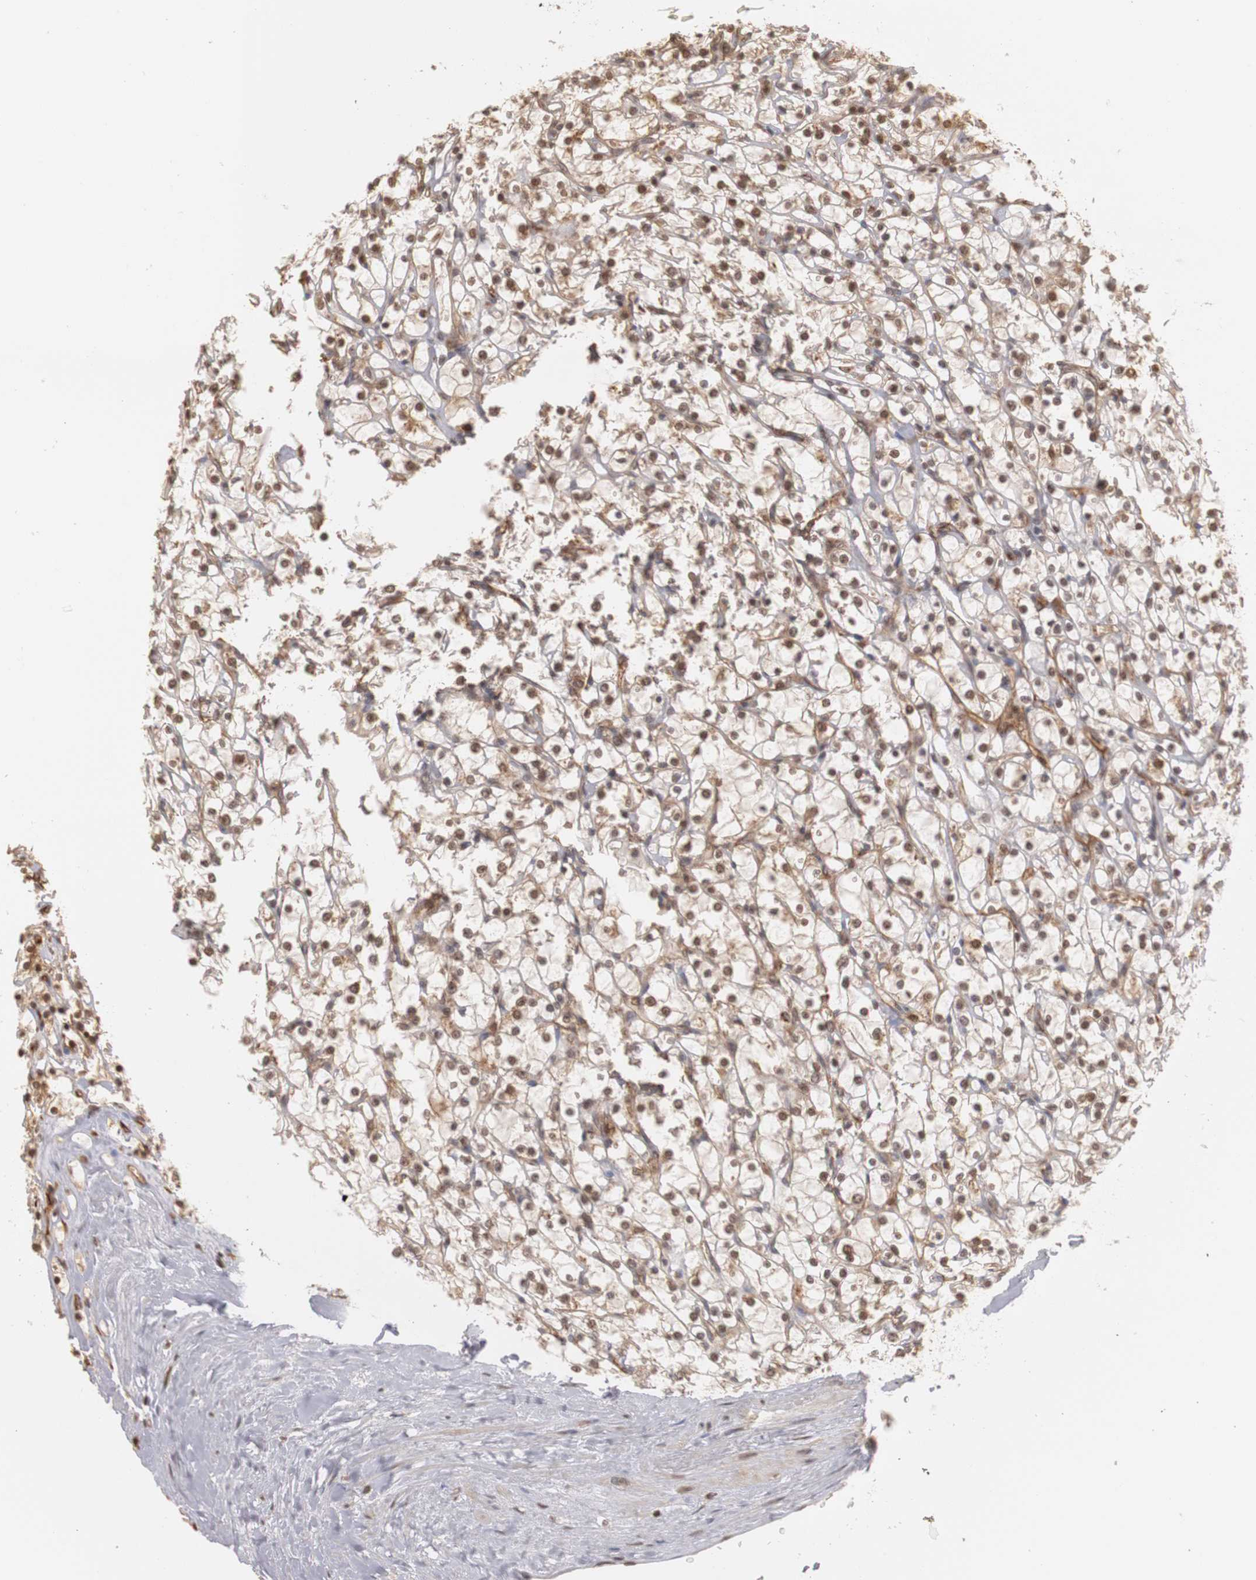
{"staining": {"intensity": "moderate", "quantity": ">75%", "location": "cytoplasmic/membranous,nuclear"}, "tissue": "renal cancer", "cell_type": "Tumor cells", "image_type": "cancer", "snomed": [{"axis": "morphology", "description": "Adenocarcinoma, NOS"}, {"axis": "topography", "description": "Kidney"}], "caption": "An image of renal cancer (adenocarcinoma) stained for a protein displays moderate cytoplasmic/membranous and nuclear brown staining in tumor cells.", "gene": "PLEKHA1", "patient": {"sex": "female", "age": 73}}